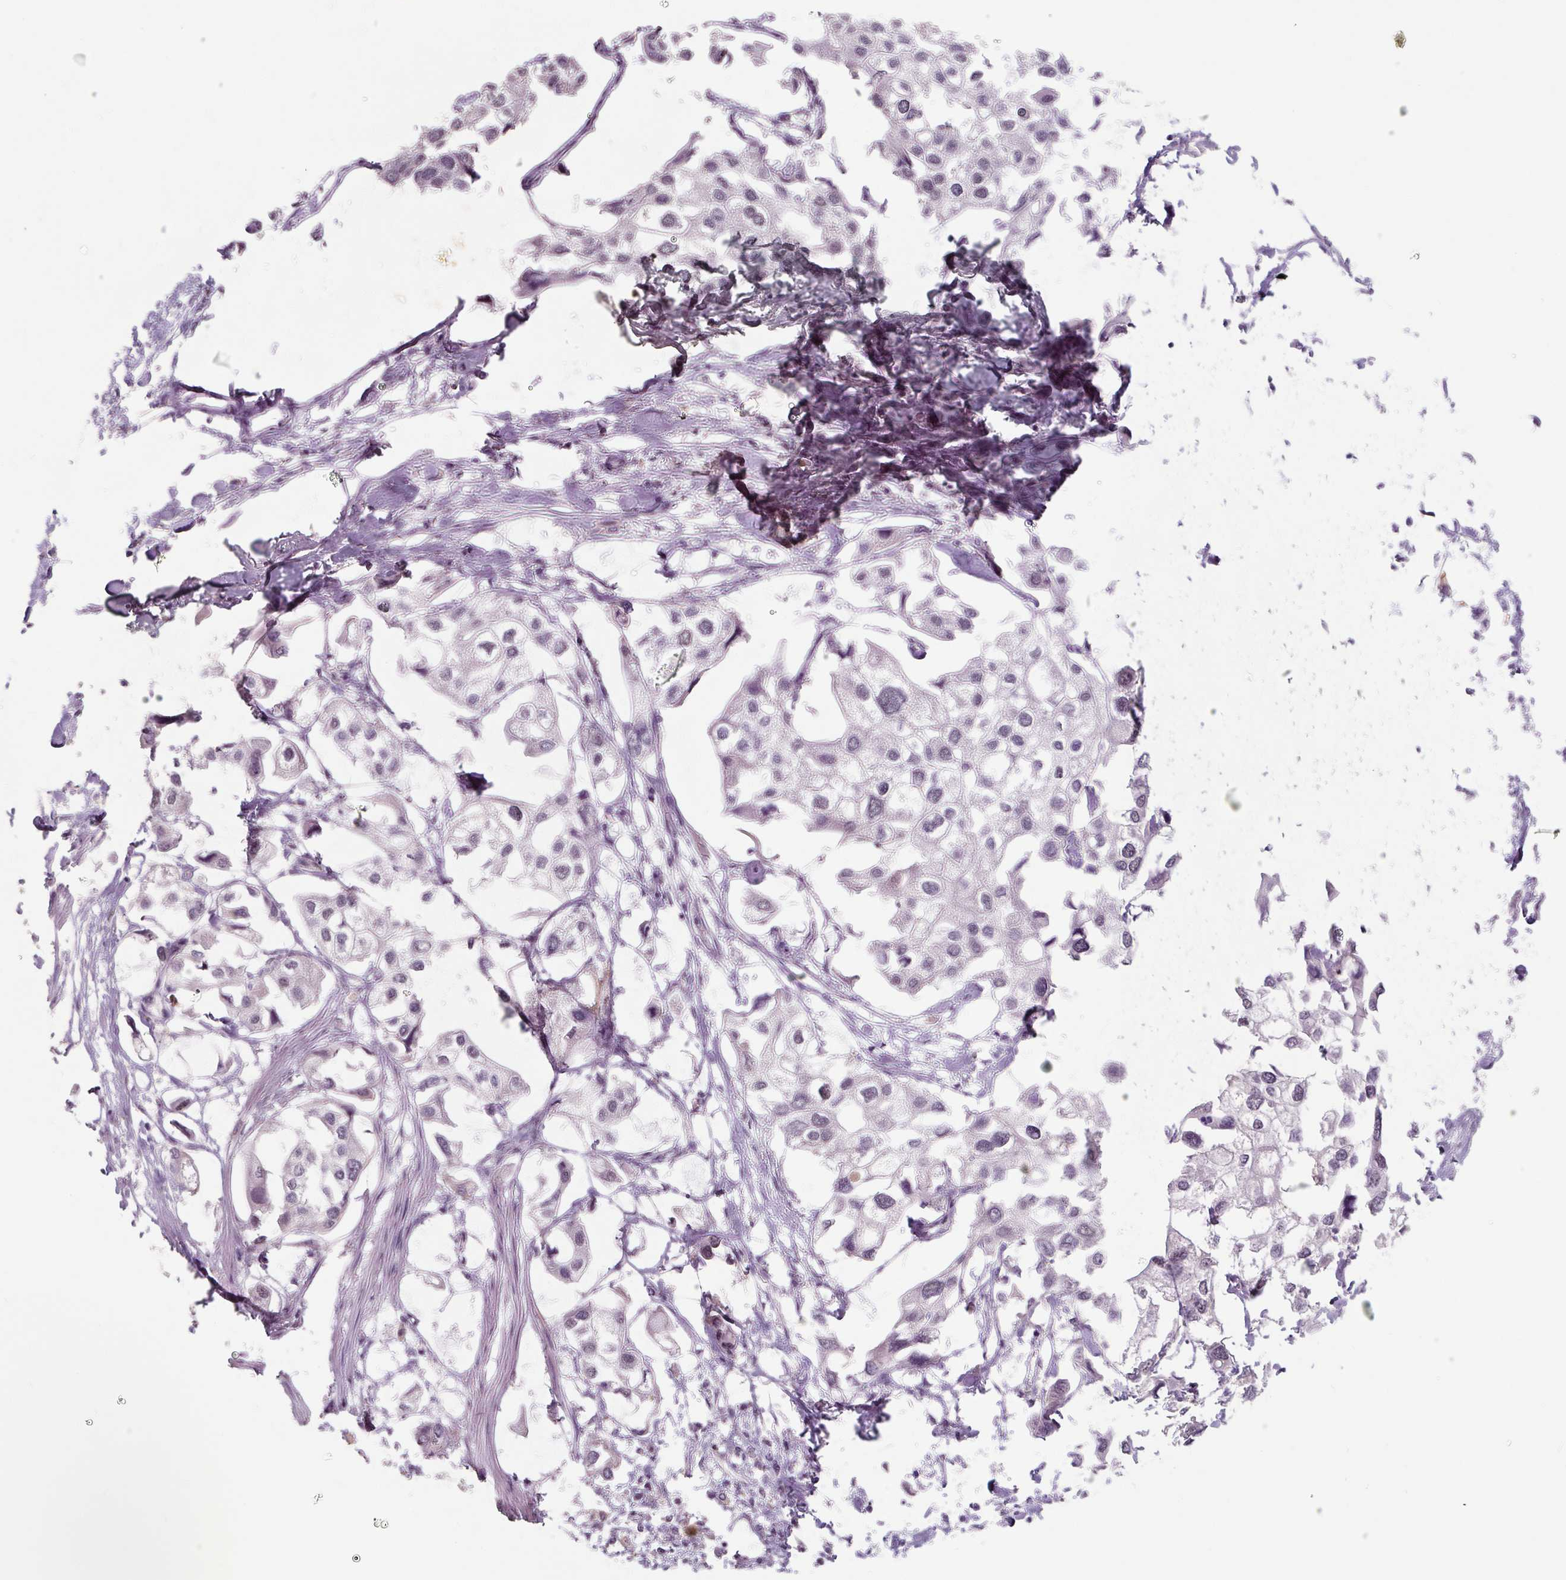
{"staining": {"intensity": "negative", "quantity": "none", "location": "none"}, "tissue": "urothelial cancer", "cell_type": "Tumor cells", "image_type": "cancer", "snomed": [{"axis": "morphology", "description": "Urothelial carcinoma, High grade"}, {"axis": "topography", "description": "Urinary bladder"}], "caption": "There is no significant expression in tumor cells of urothelial cancer.", "gene": "ZFTRAF1", "patient": {"sex": "male", "age": 64}}